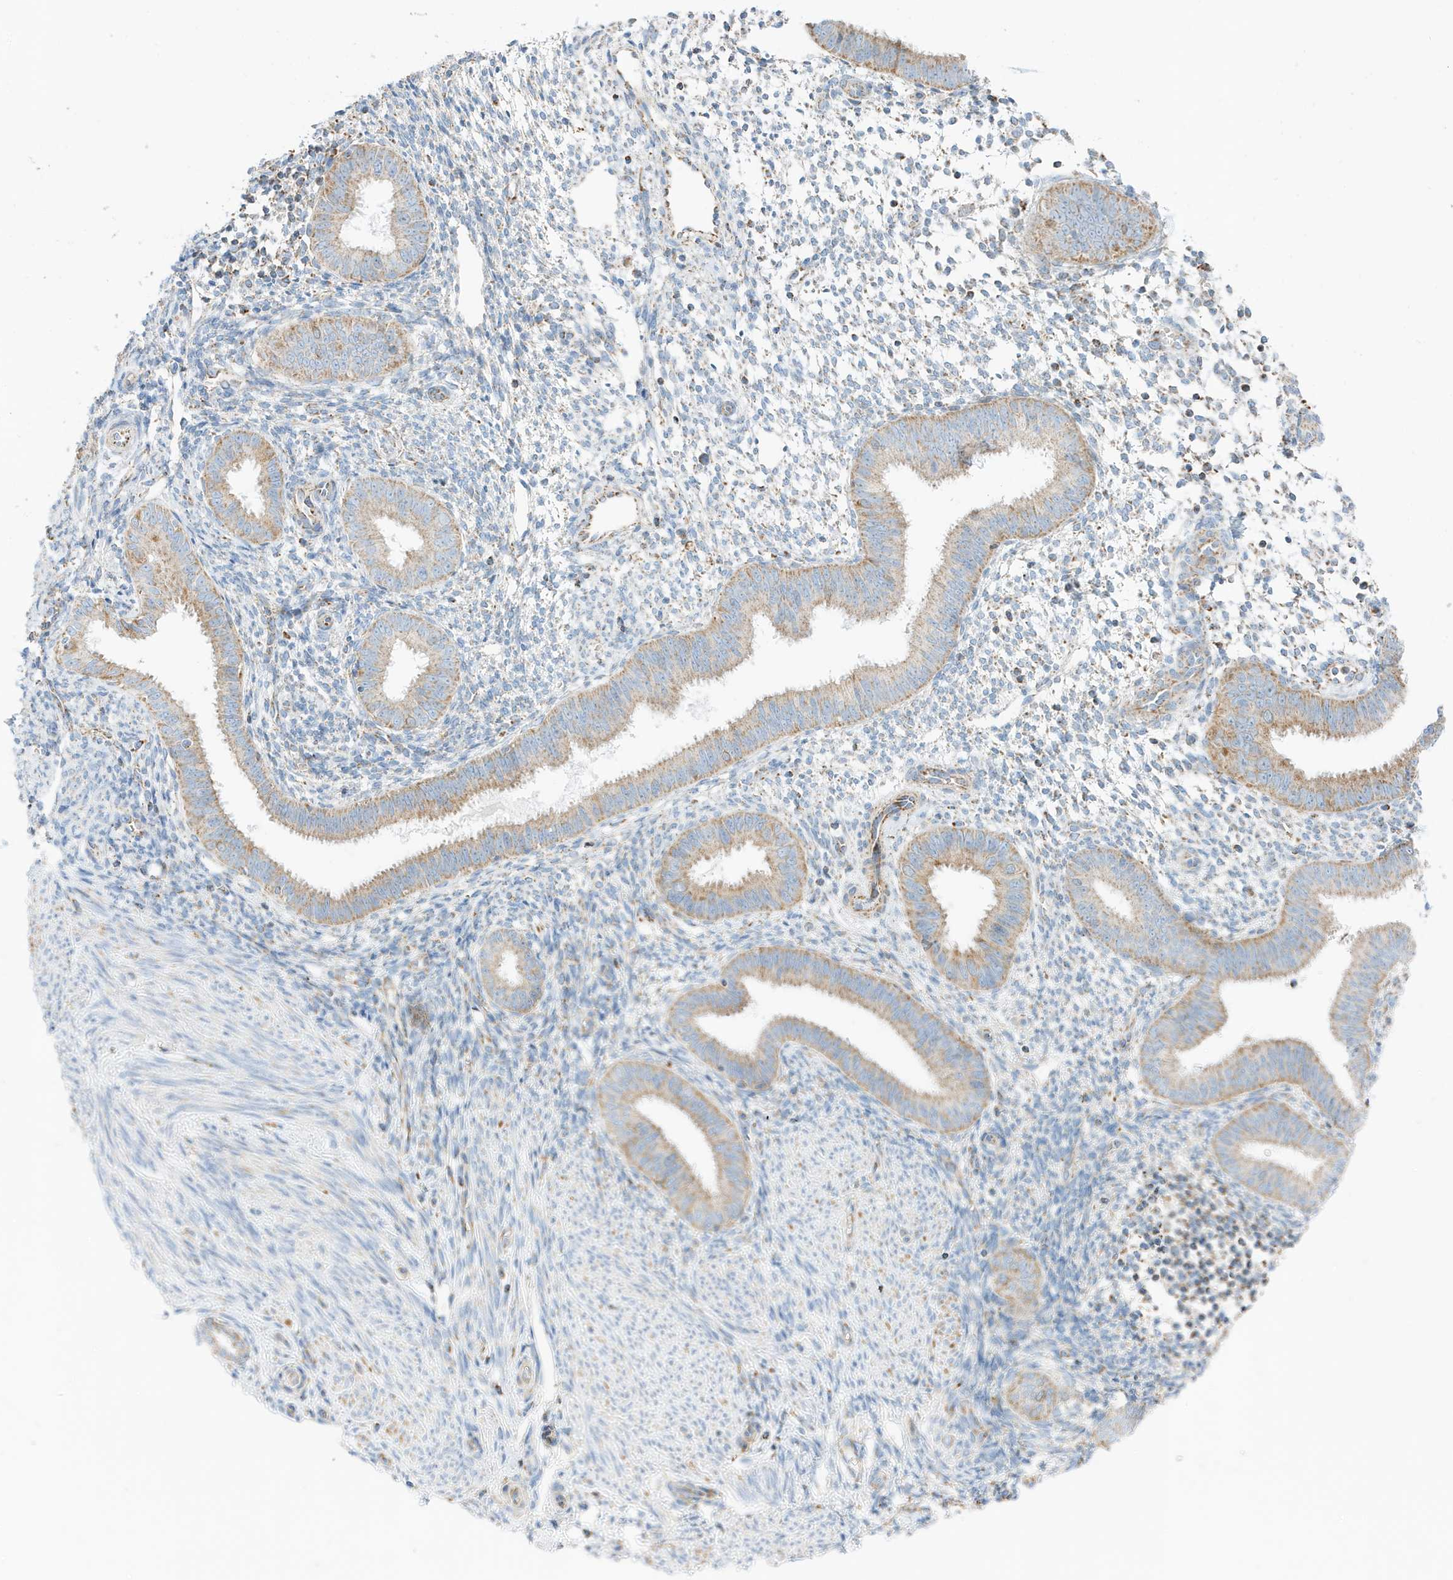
{"staining": {"intensity": "negative", "quantity": "none", "location": "none"}, "tissue": "endometrium", "cell_type": "Cells in endometrial stroma", "image_type": "normal", "snomed": [{"axis": "morphology", "description": "Normal tissue, NOS"}, {"axis": "topography", "description": "Uterus"}, {"axis": "topography", "description": "Endometrium"}], "caption": "This is an immunohistochemistry (IHC) image of normal endometrium. There is no staining in cells in endometrial stroma.", "gene": "CAPN13", "patient": {"sex": "female", "age": 48}}